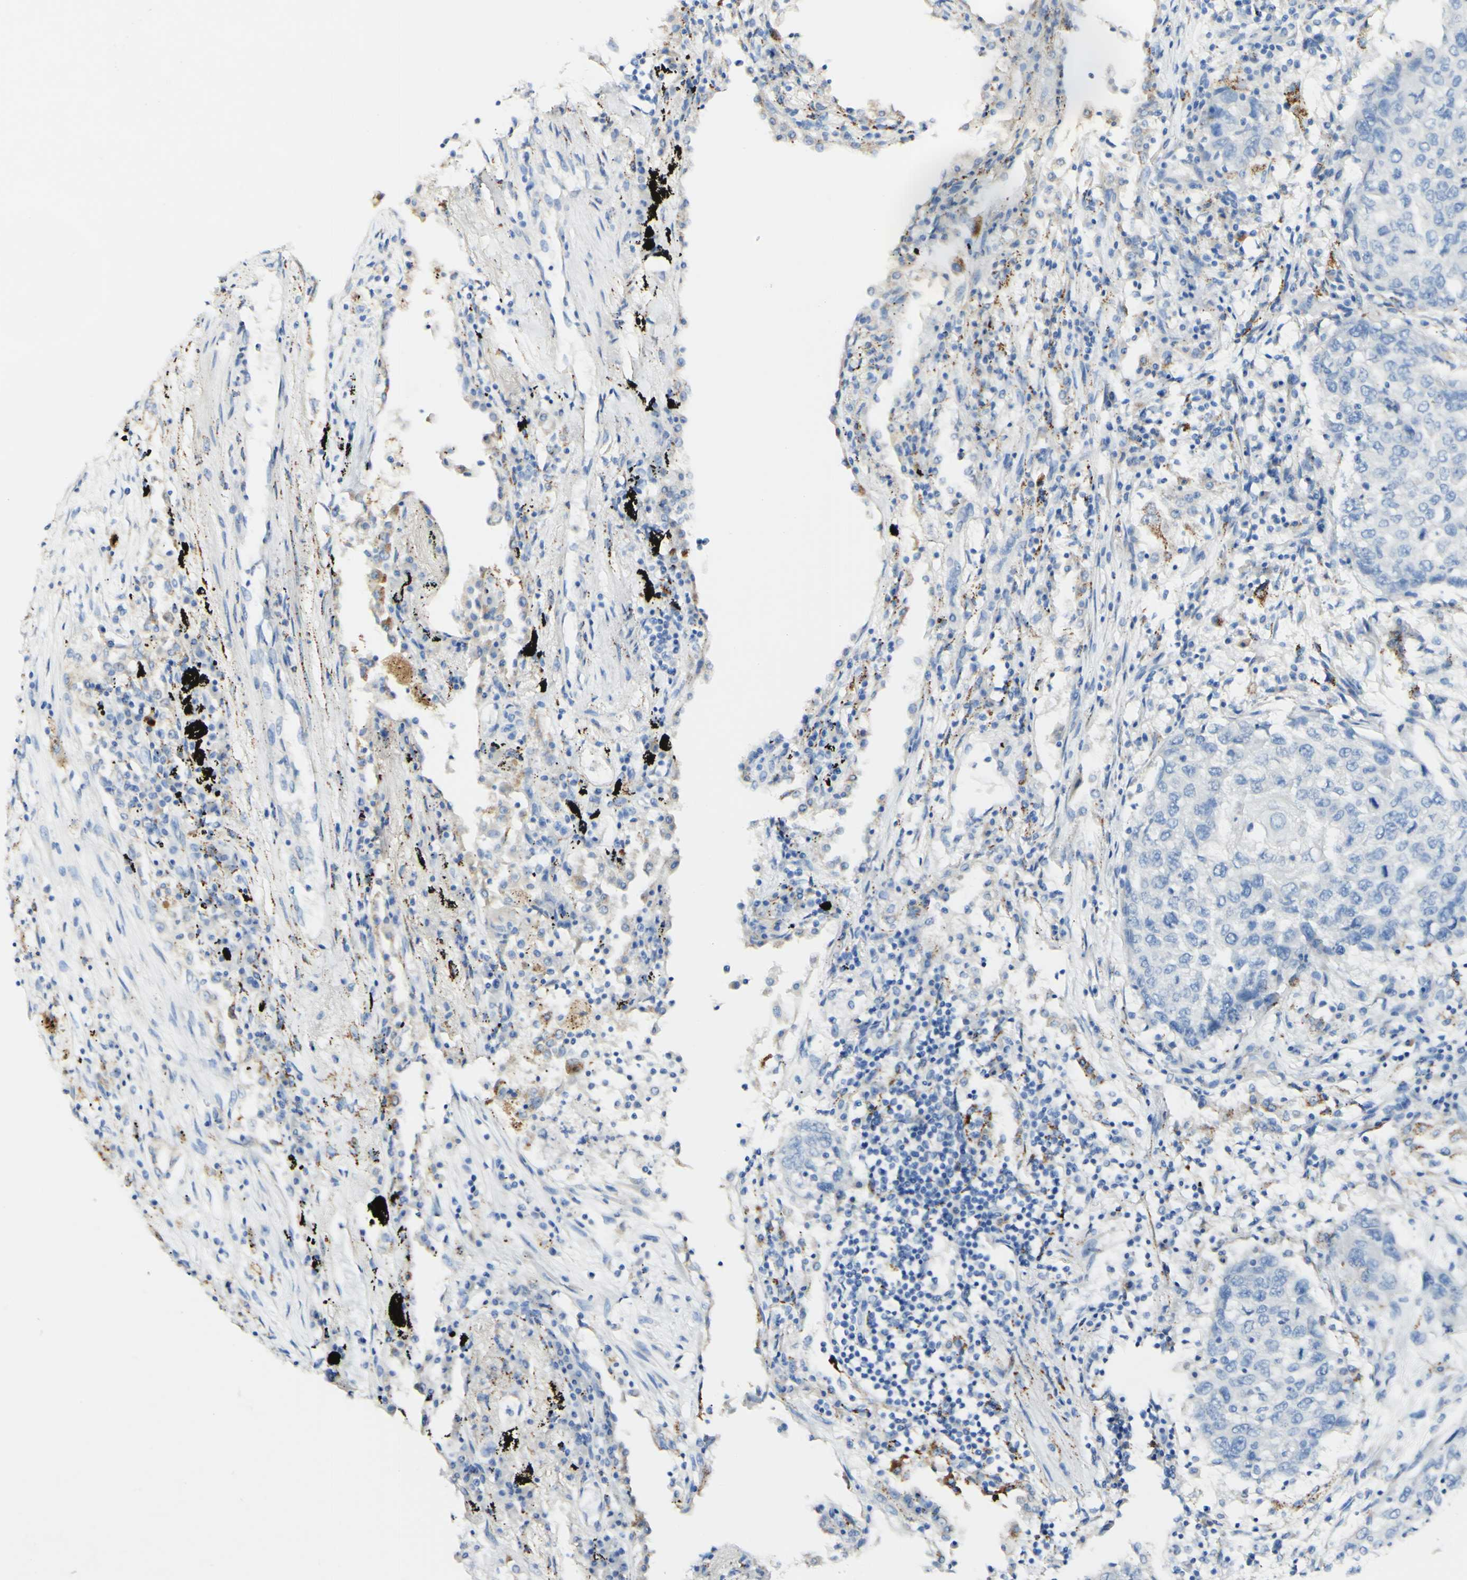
{"staining": {"intensity": "negative", "quantity": "none", "location": "none"}, "tissue": "lung cancer", "cell_type": "Tumor cells", "image_type": "cancer", "snomed": [{"axis": "morphology", "description": "Squamous cell carcinoma, NOS"}, {"axis": "topography", "description": "Lung"}], "caption": "The photomicrograph reveals no significant positivity in tumor cells of lung cancer (squamous cell carcinoma).", "gene": "FGF4", "patient": {"sex": "female", "age": 63}}